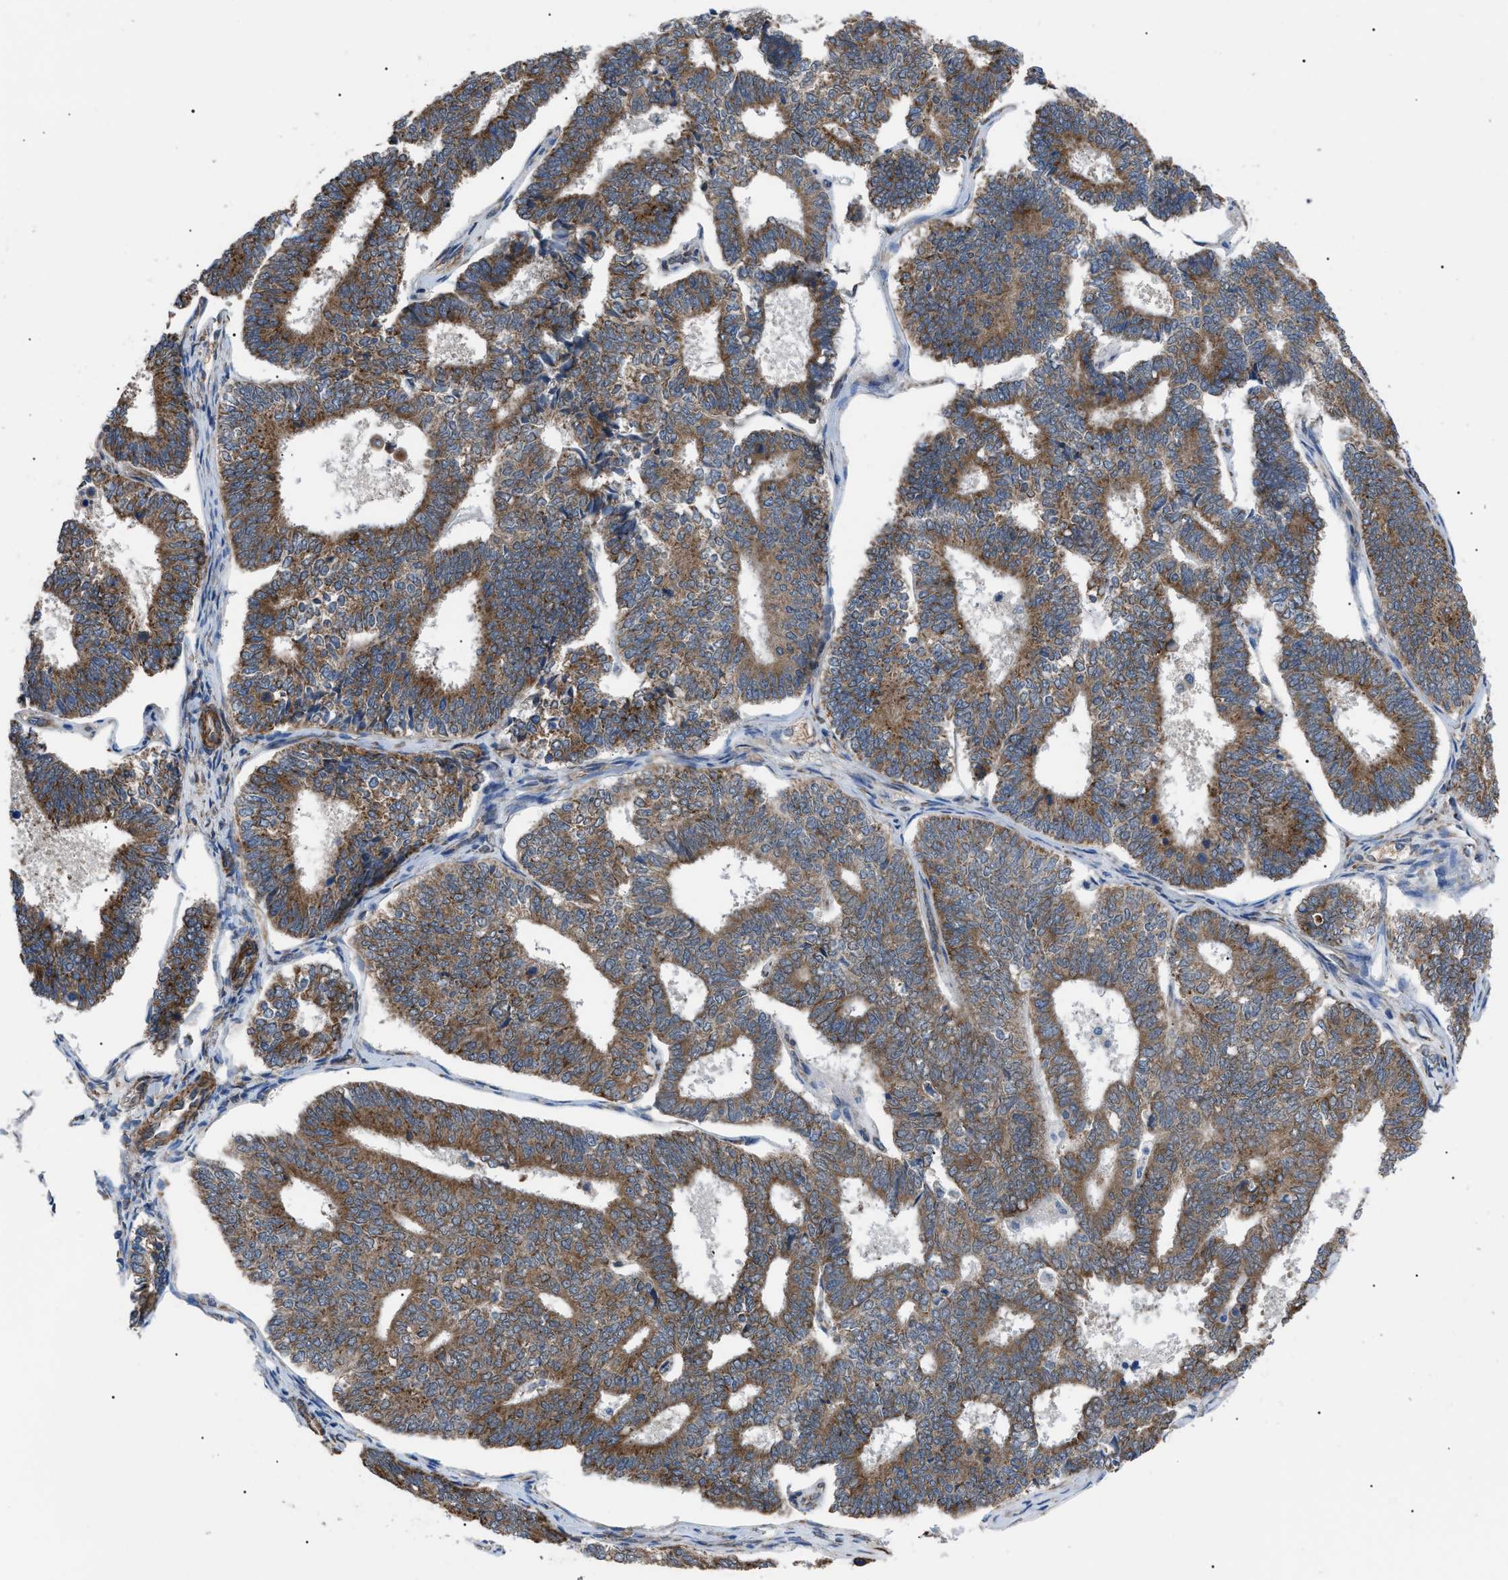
{"staining": {"intensity": "moderate", "quantity": ">75%", "location": "cytoplasmic/membranous"}, "tissue": "endometrial cancer", "cell_type": "Tumor cells", "image_type": "cancer", "snomed": [{"axis": "morphology", "description": "Adenocarcinoma, NOS"}, {"axis": "topography", "description": "Endometrium"}], "caption": "Tumor cells demonstrate medium levels of moderate cytoplasmic/membranous staining in about >75% of cells in human adenocarcinoma (endometrial).", "gene": "MYO10", "patient": {"sex": "female", "age": 70}}